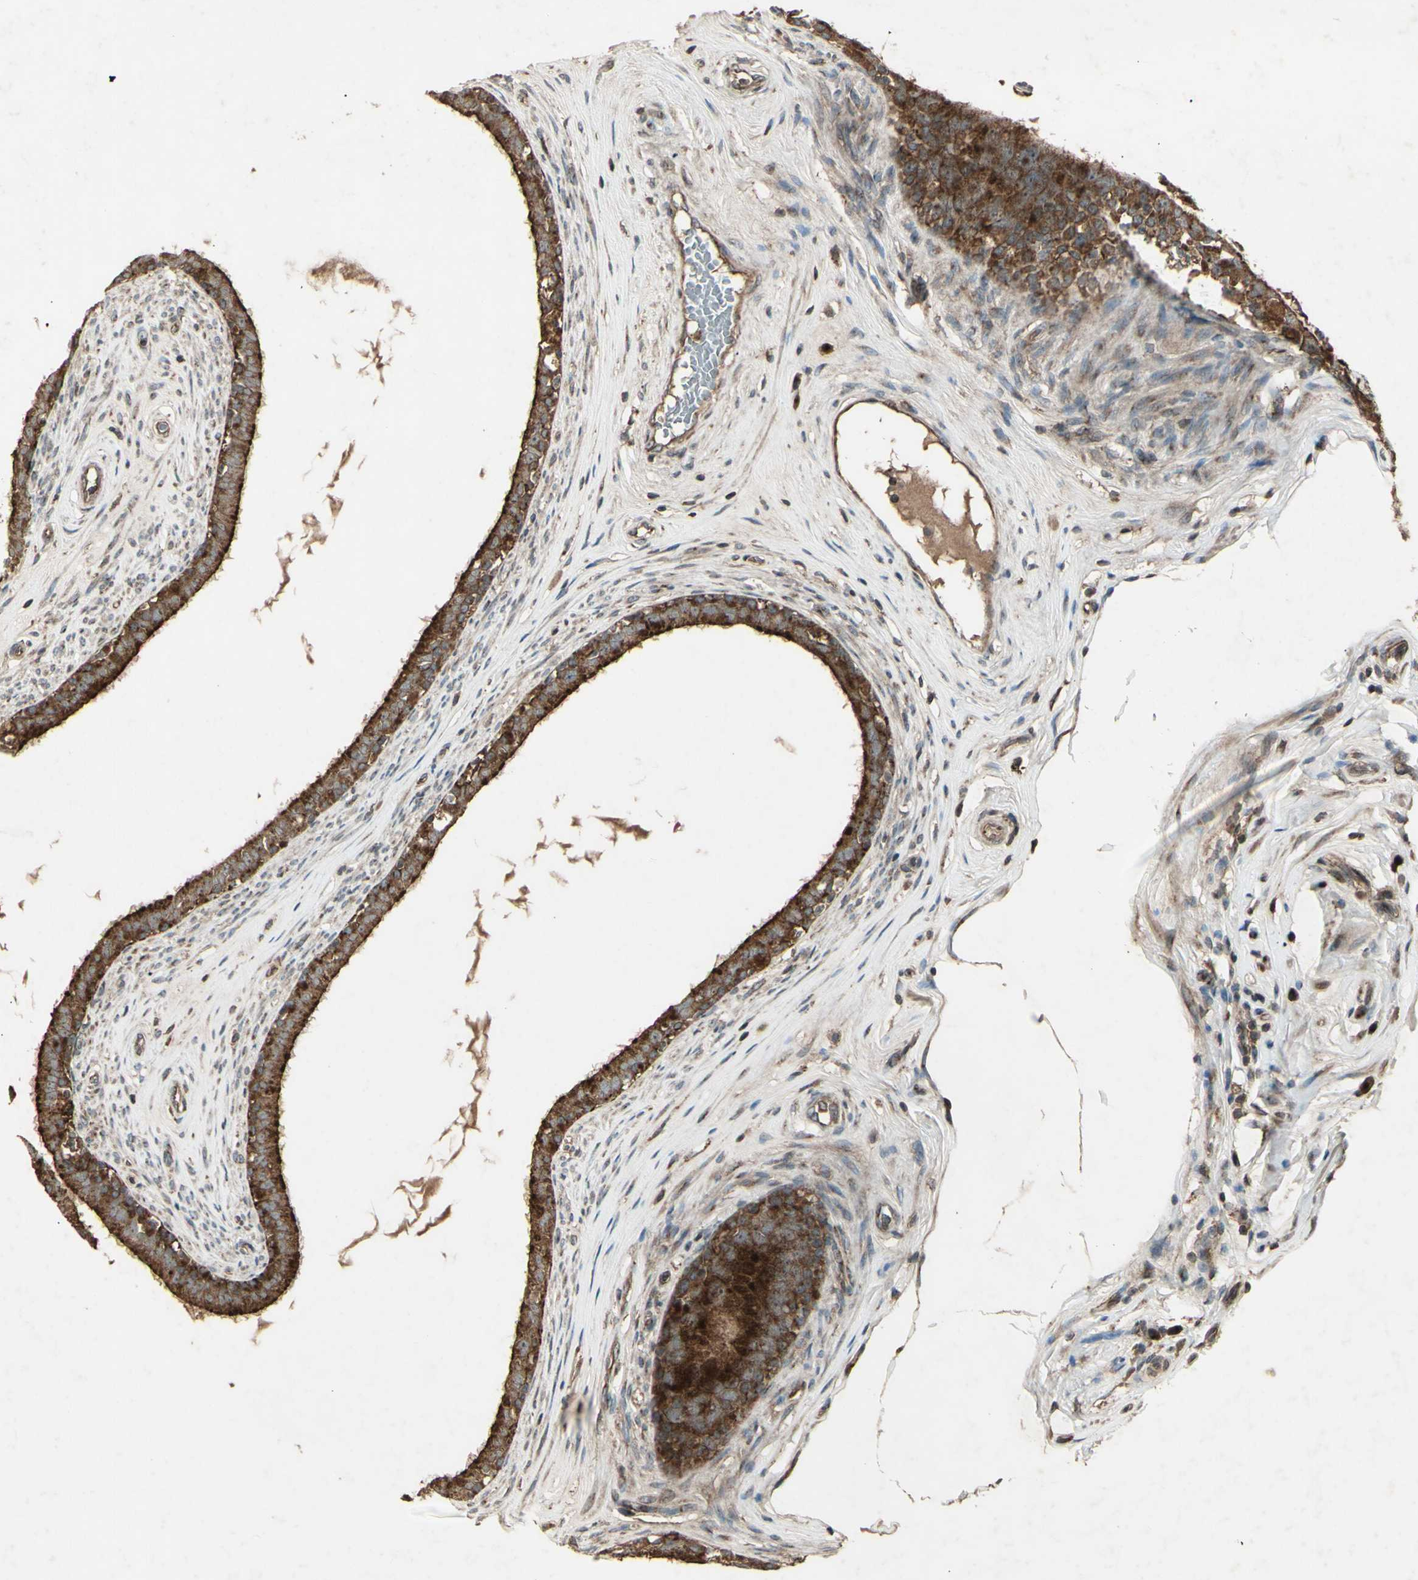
{"staining": {"intensity": "strong", "quantity": ">75%", "location": "cytoplasmic/membranous"}, "tissue": "epididymis", "cell_type": "Glandular cells", "image_type": "normal", "snomed": [{"axis": "morphology", "description": "Normal tissue, NOS"}, {"axis": "morphology", "description": "Inflammation, NOS"}, {"axis": "topography", "description": "Epididymis"}], "caption": "The micrograph exhibits immunohistochemical staining of normal epididymis. There is strong cytoplasmic/membranous staining is seen in about >75% of glandular cells. (brown staining indicates protein expression, while blue staining denotes nuclei).", "gene": "AP1G1", "patient": {"sex": "male", "age": 84}}